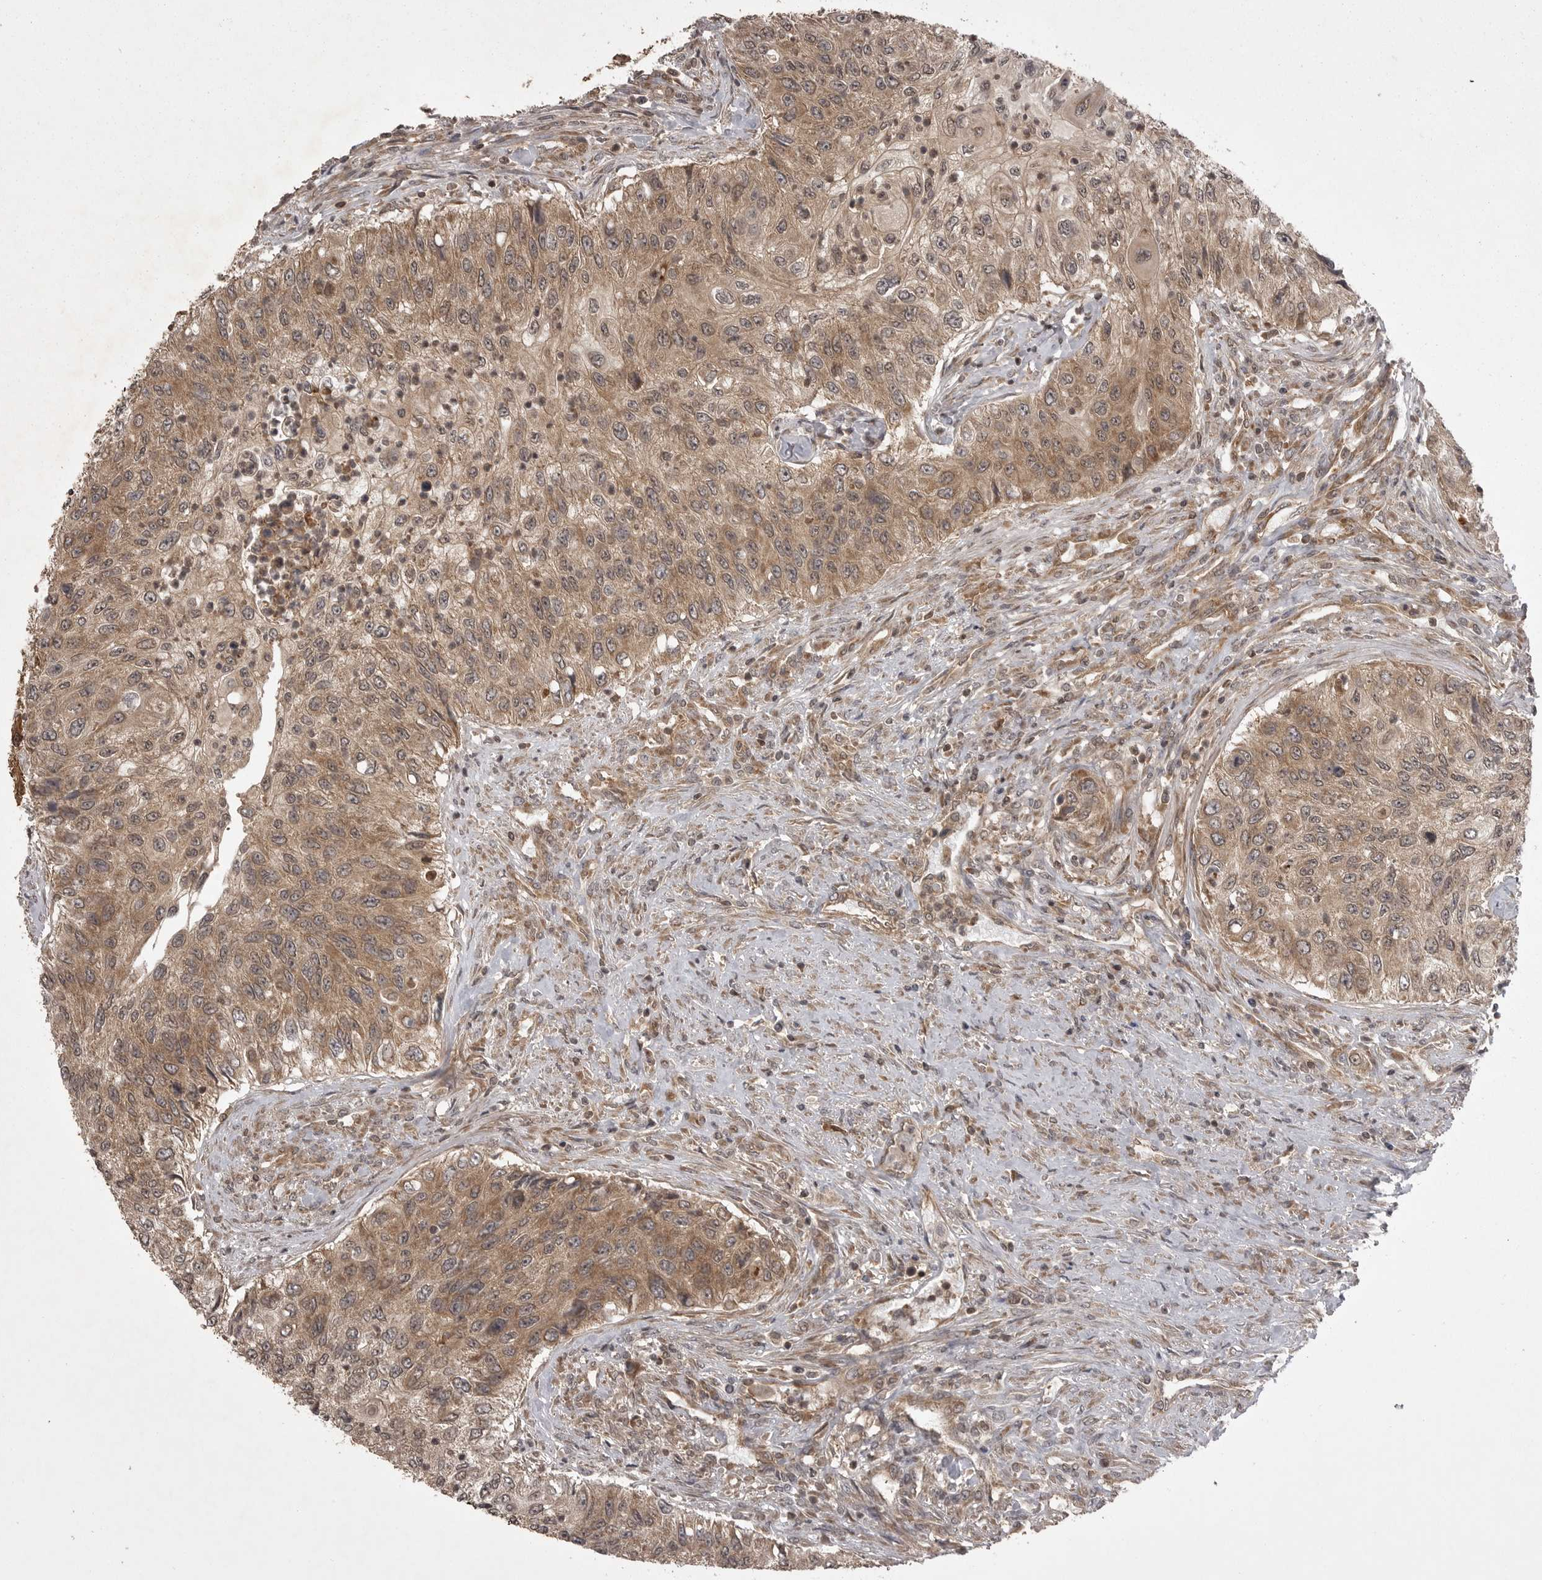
{"staining": {"intensity": "moderate", "quantity": ">75%", "location": "cytoplasmic/membranous"}, "tissue": "urothelial cancer", "cell_type": "Tumor cells", "image_type": "cancer", "snomed": [{"axis": "morphology", "description": "Urothelial carcinoma, High grade"}, {"axis": "topography", "description": "Urinary bladder"}], "caption": "Urothelial carcinoma (high-grade) stained with immunohistochemistry (IHC) displays moderate cytoplasmic/membranous staining in approximately >75% of tumor cells.", "gene": "STK24", "patient": {"sex": "female", "age": 60}}